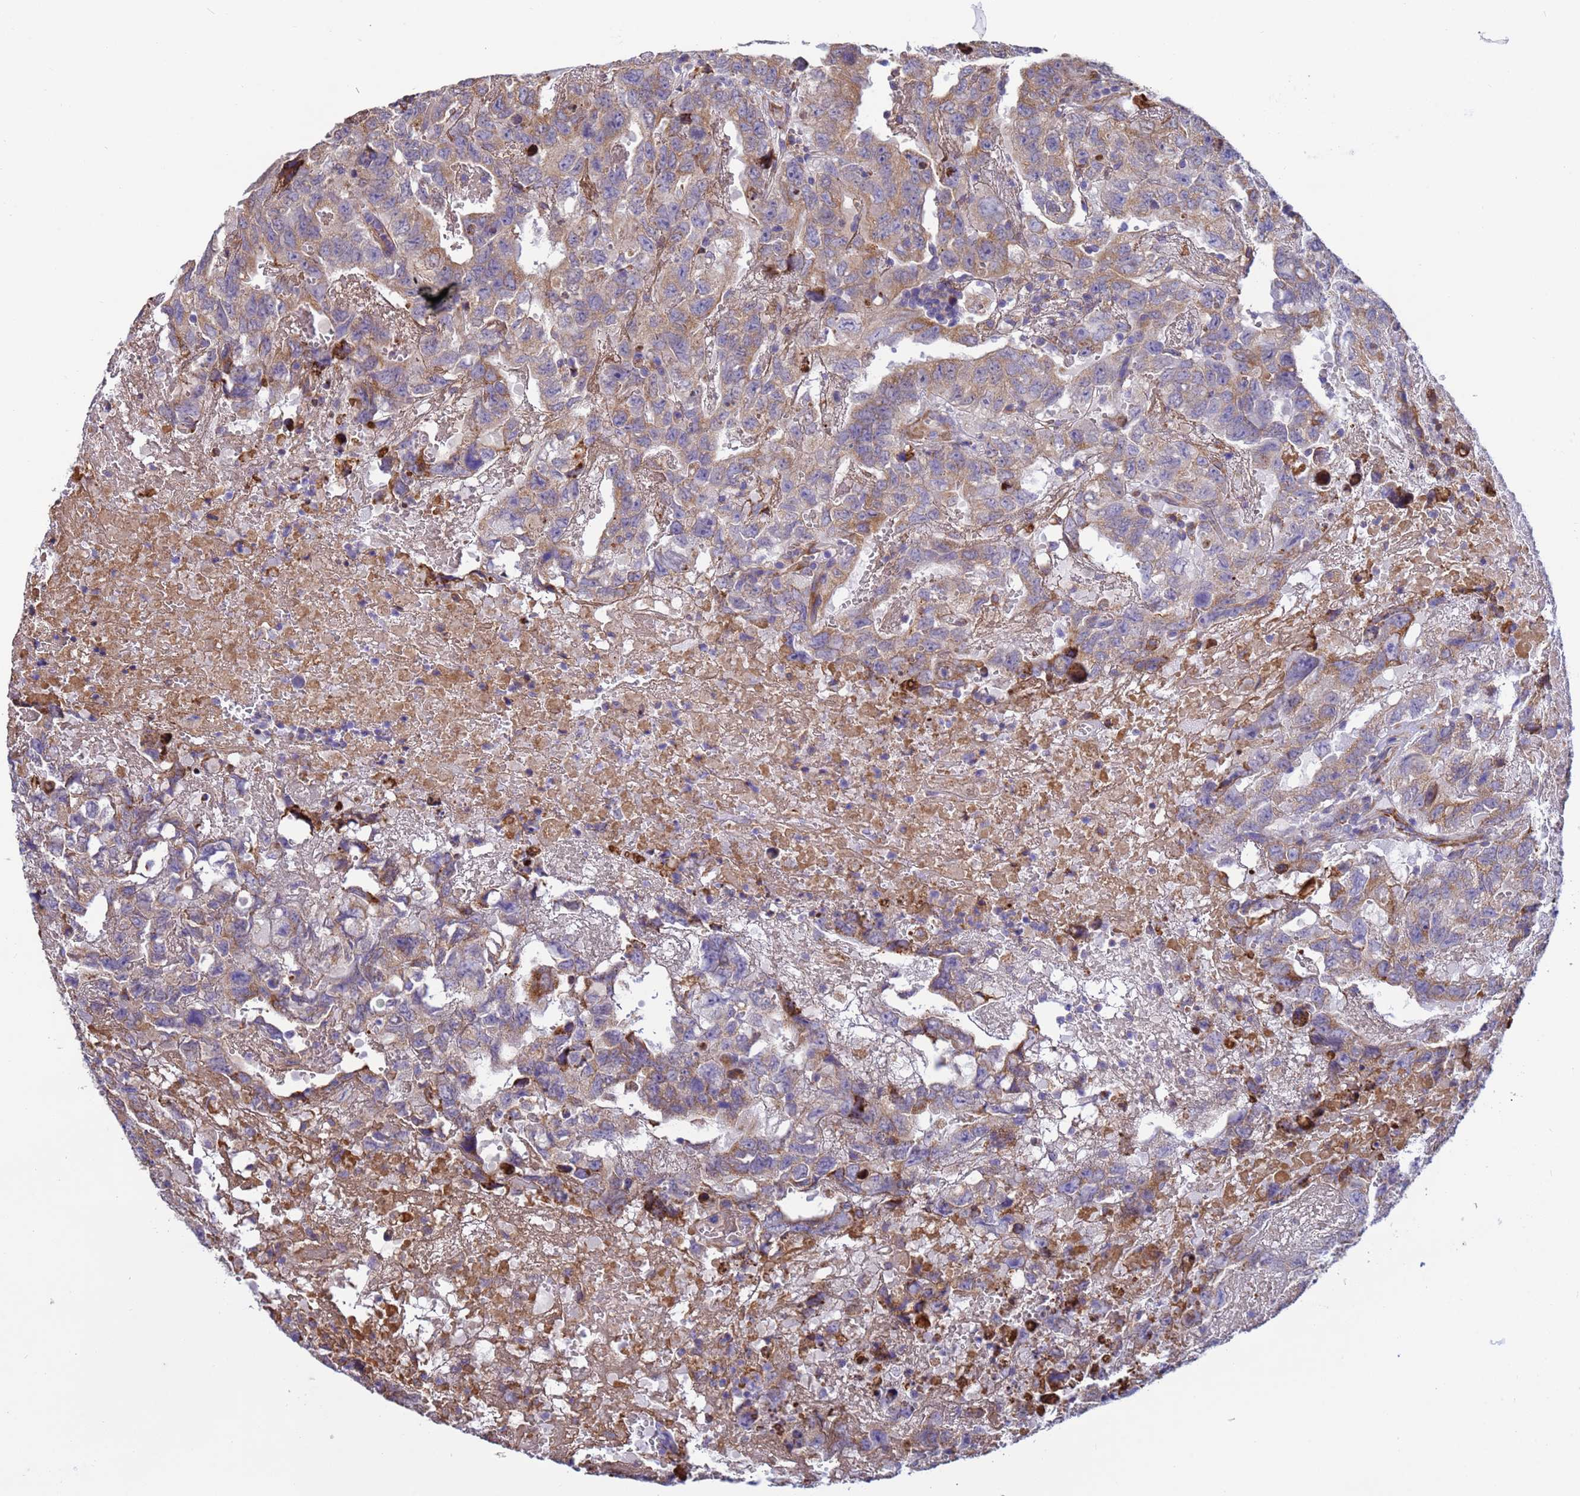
{"staining": {"intensity": "moderate", "quantity": ">75%", "location": "cytoplasmic/membranous"}, "tissue": "testis cancer", "cell_type": "Tumor cells", "image_type": "cancer", "snomed": [{"axis": "morphology", "description": "Carcinoma, Embryonal, NOS"}, {"axis": "topography", "description": "Testis"}], "caption": "Testis cancer stained for a protein displays moderate cytoplasmic/membranous positivity in tumor cells.", "gene": "THAP5", "patient": {"sex": "male", "age": 45}}